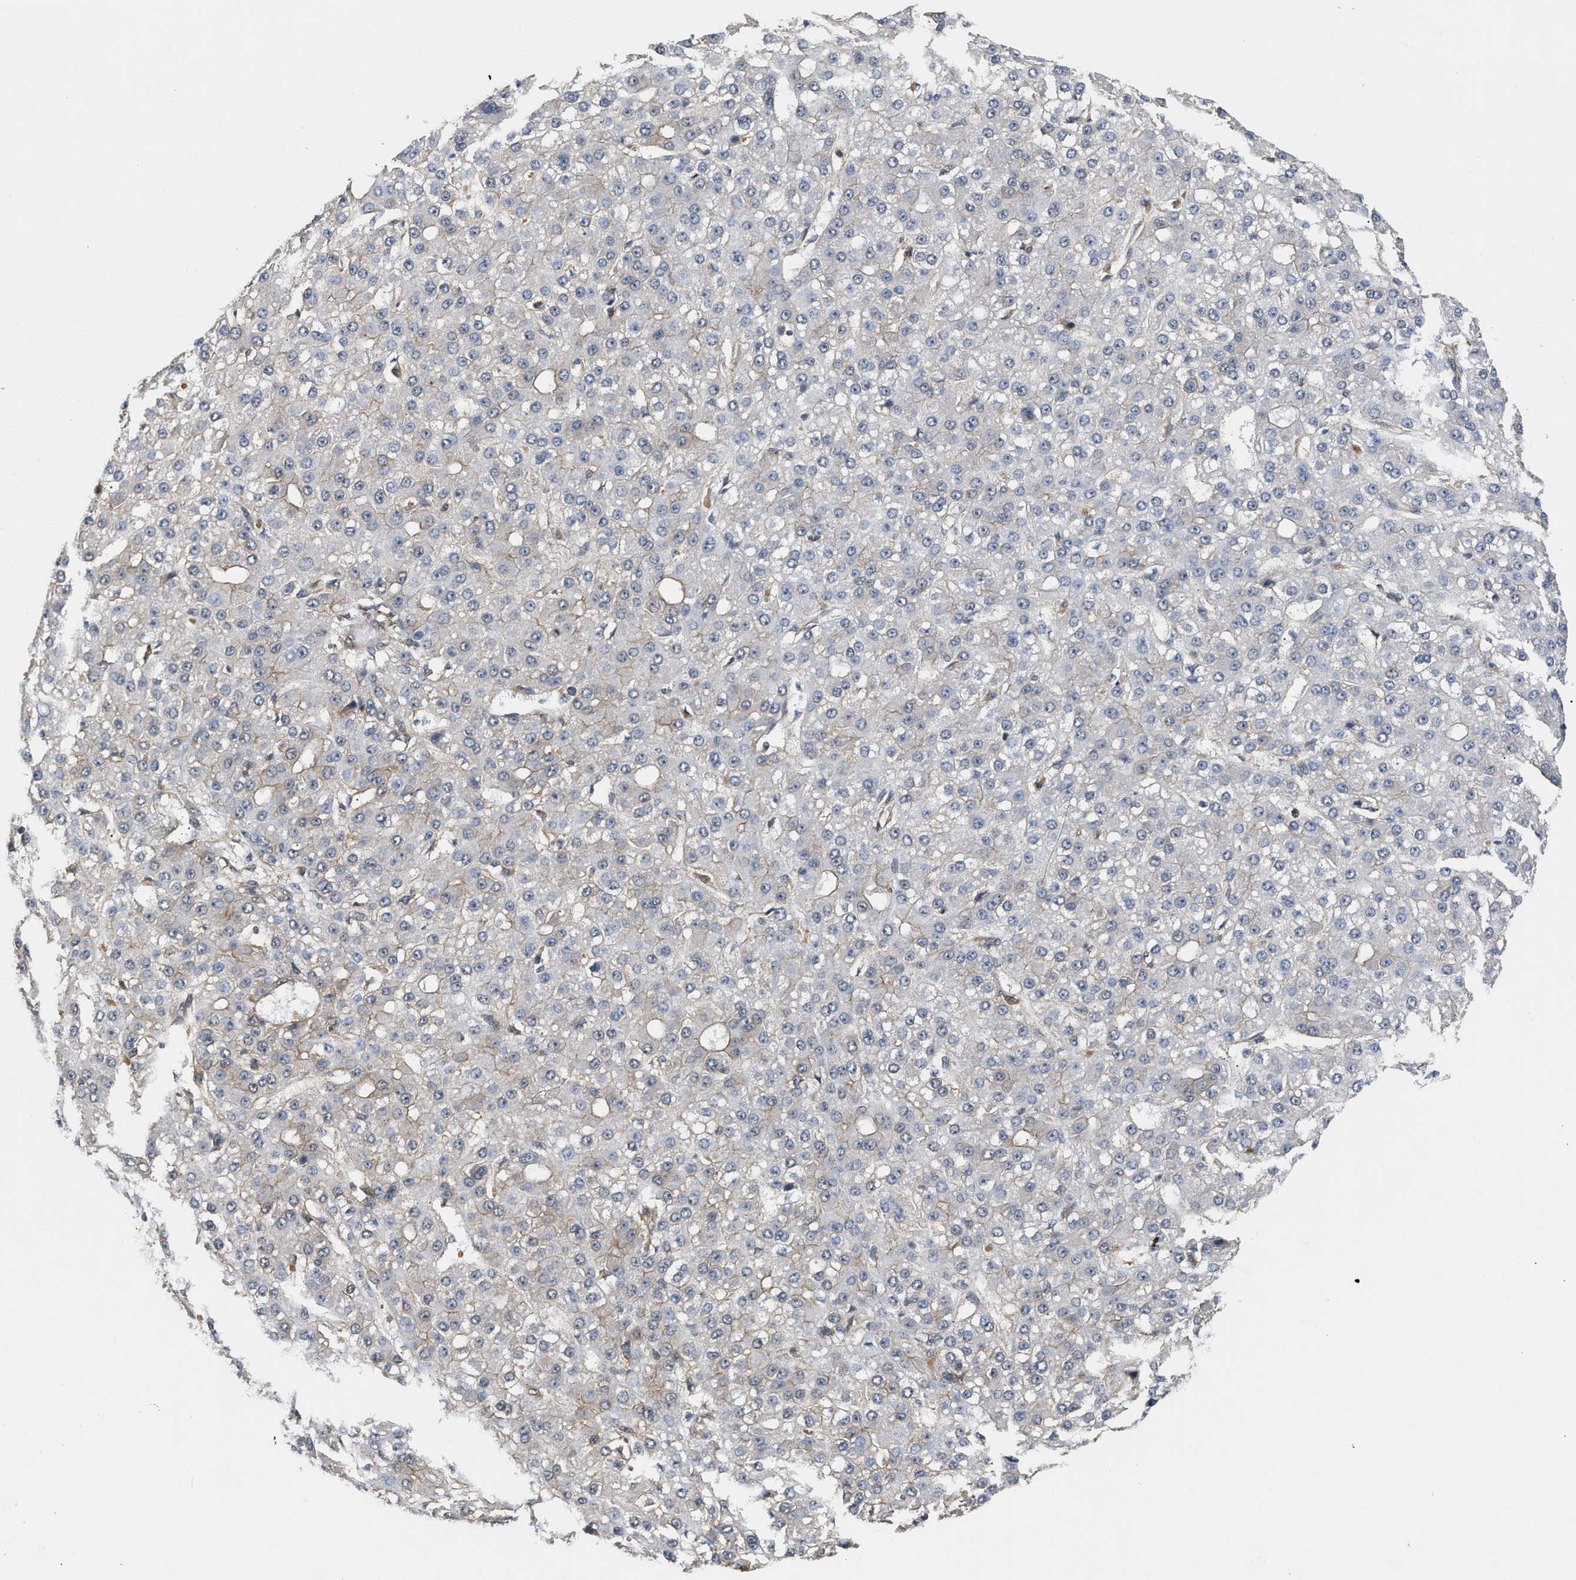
{"staining": {"intensity": "weak", "quantity": "<25%", "location": "cytoplasmic/membranous"}, "tissue": "liver cancer", "cell_type": "Tumor cells", "image_type": "cancer", "snomed": [{"axis": "morphology", "description": "Carcinoma, Hepatocellular, NOS"}, {"axis": "topography", "description": "Liver"}], "caption": "High power microscopy histopathology image of an immunohistochemistry (IHC) photomicrograph of hepatocellular carcinoma (liver), revealing no significant staining in tumor cells. Nuclei are stained in blue.", "gene": "SCAI", "patient": {"sex": "male", "age": 67}}